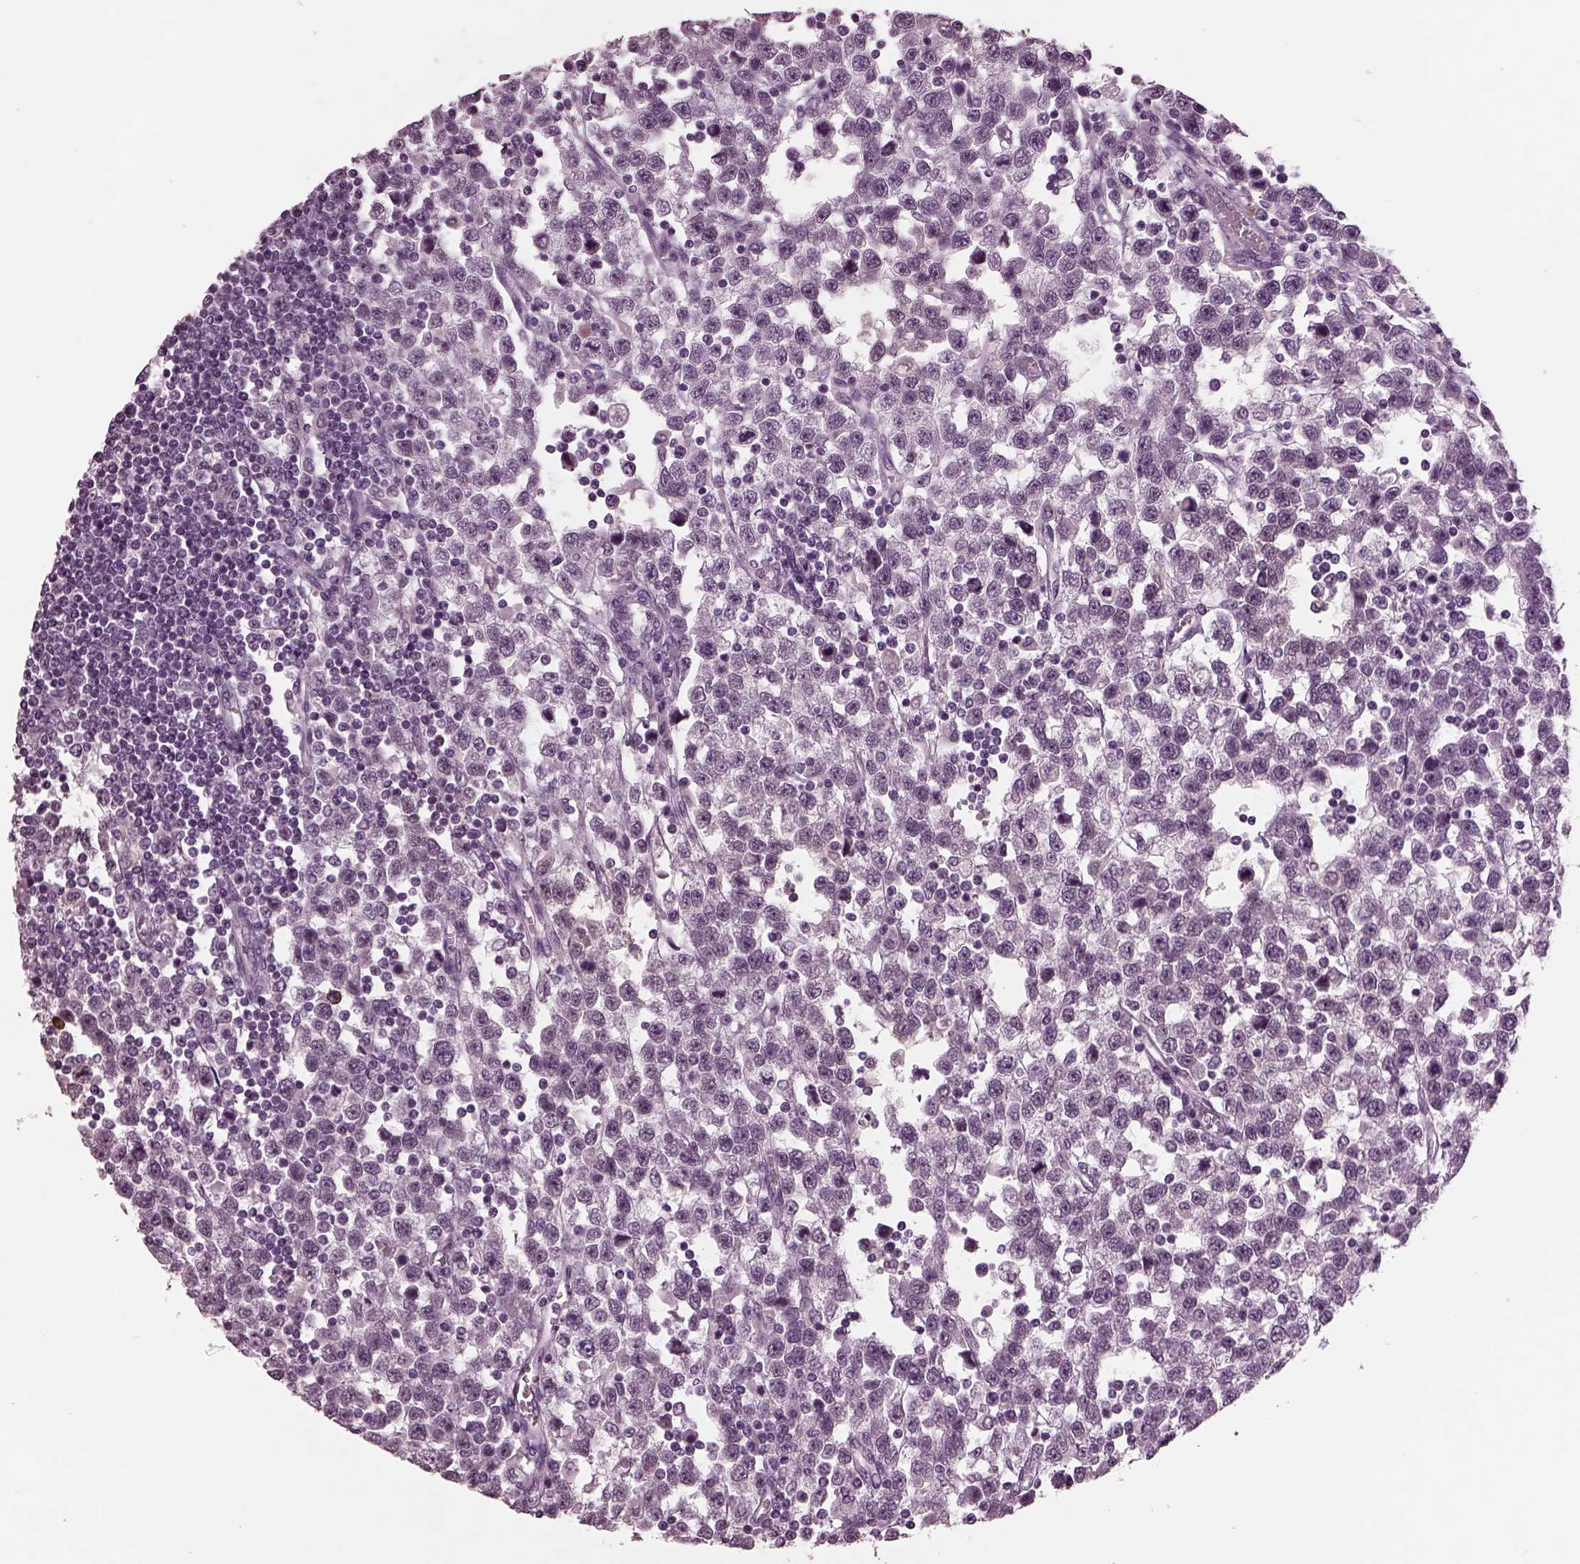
{"staining": {"intensity": "negative", "quantity": "none", "location": "none"}, "tissue": "testis cancer", "cell_type": "Tumor cells", "image_type": "cancer", "snomed": [{"axis": "morphology", "description": "Seminoma, NOS"}, {"axis": "topography", "description": "Testis"}], "caption": "Tumor cells show no significant protein expression in testis seminoma. Brightfield microscopy of immunohistochemistry (IHC) stained with DAB (brown) and hematoxylin (blue), captured at high magnification.", "gene": "SLC6A17", "patient": {"sex": "male", "age": 34}}